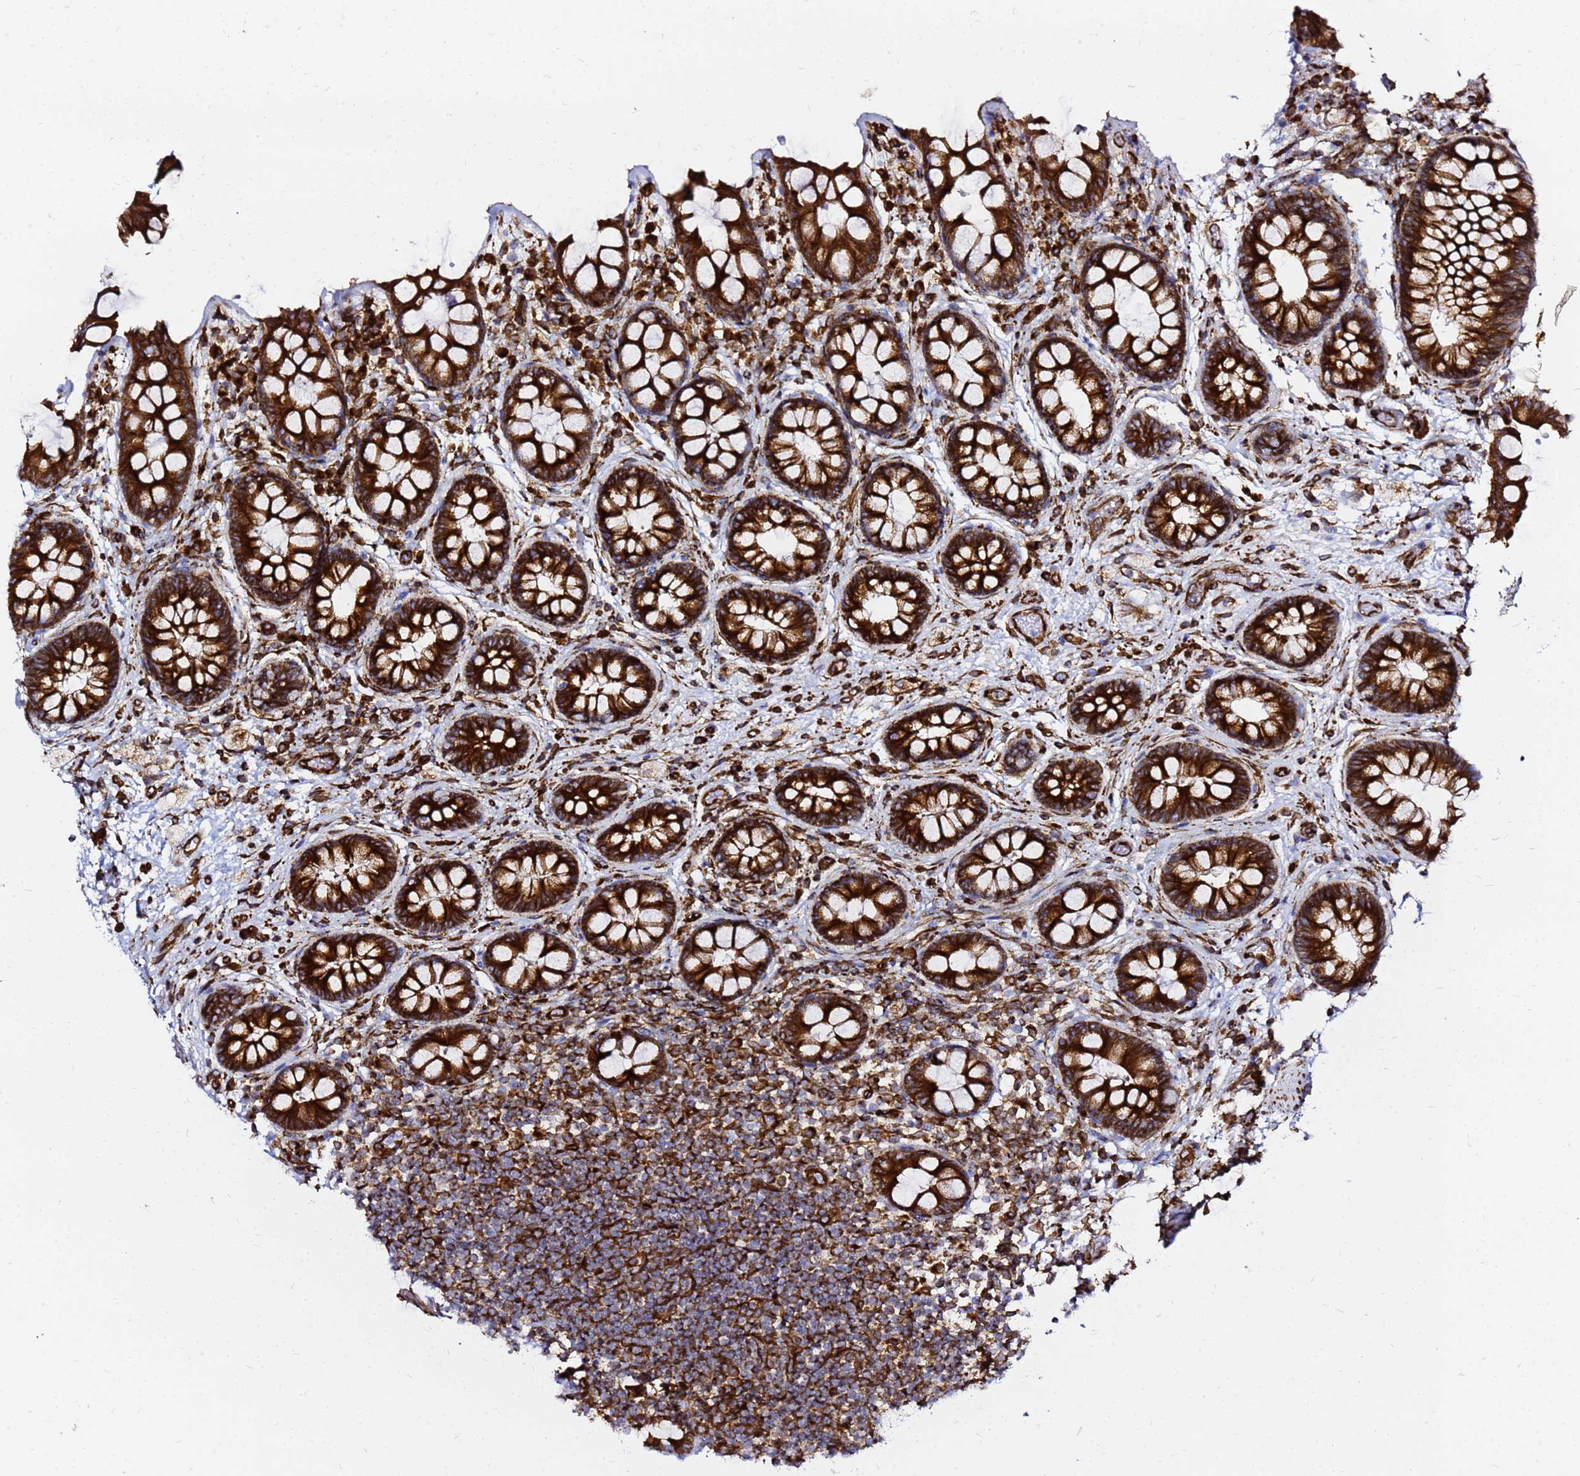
{"staining": {"intensity": "strong", "quantity": ">75%", "location": "cytoplasmic/membranous"}, "tissue": "rectum", "cell_type": "Glandular cells", "image_type": "normal", "snomed": [{"axis": "morphology", "description": "Normal tissue, NOS"}, {"axis": "topography", "description": "Rectum"}, {"axis": "topography", "description": "Peripheral nerve tissue"}], "caption": "Normal rectum shows strong cytoplasmic/membranous staining in about >75% of glandular cells Nuclei are stained in blue..", "gene": "TUBA8", "patient": {"sex": "female", "age": 69}}